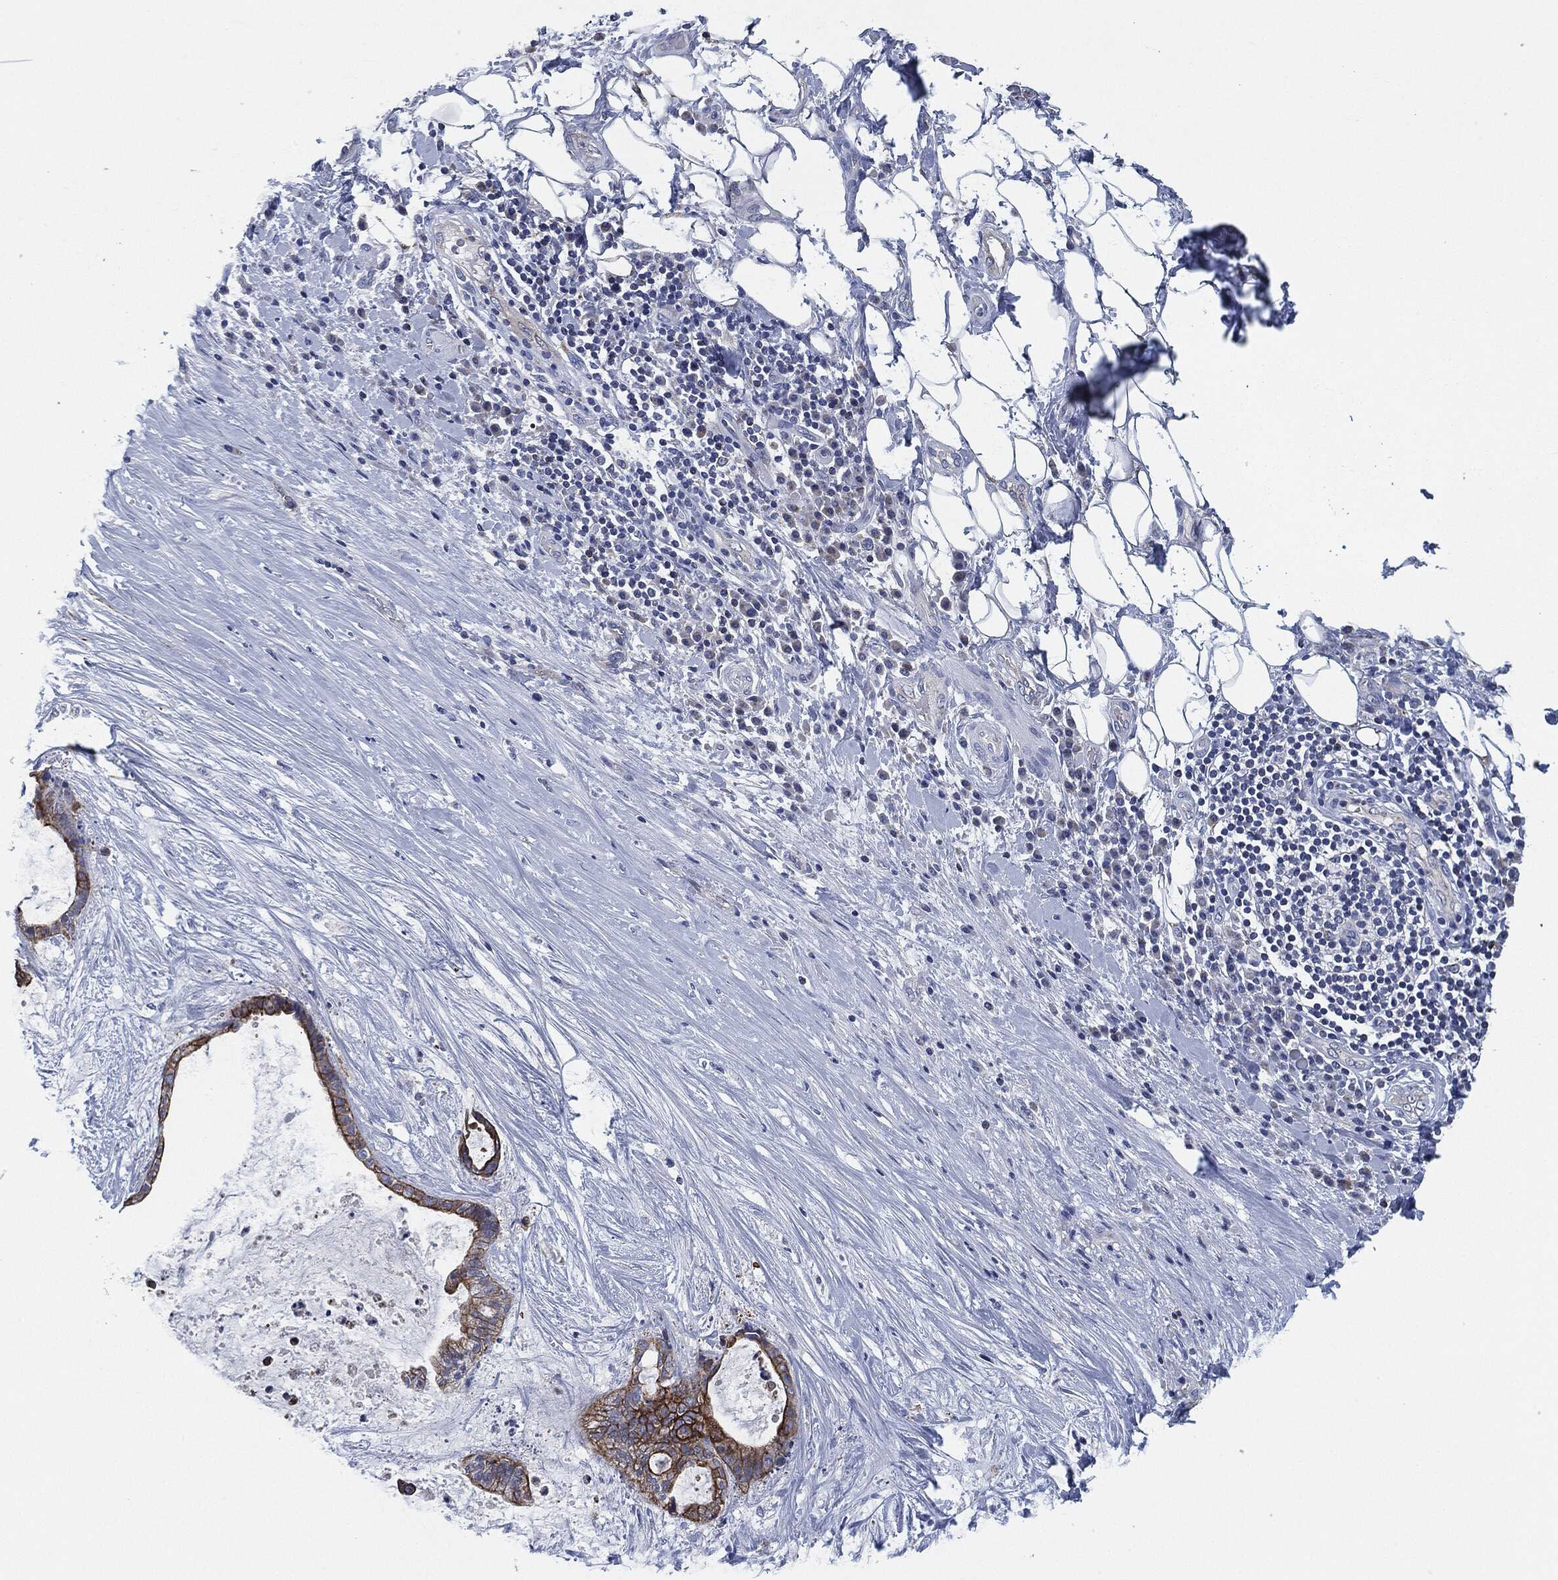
{"staining": {"intensity": "strong", "quantity": ">75%", "location": "cytoplasmic/membranous"}, "tissue": "liver cancer", "cell_type": "Tumor cells", "image_type": "cancer", "snomed": [{"axis": "morphology", "description": "Cholangiocarcinoma"}, {"axis": "topography", "description": "Liver"}], "caption": "Immunohistochemistry (DAB) staining of human liver cancer (cholangiocarcinoma) reveals strong cytoplasmic/membranous protein expression in approximately >75% of tumor cells.", "gene": "SHROOM2", "patient": {"sex": "female", "age": 73}}